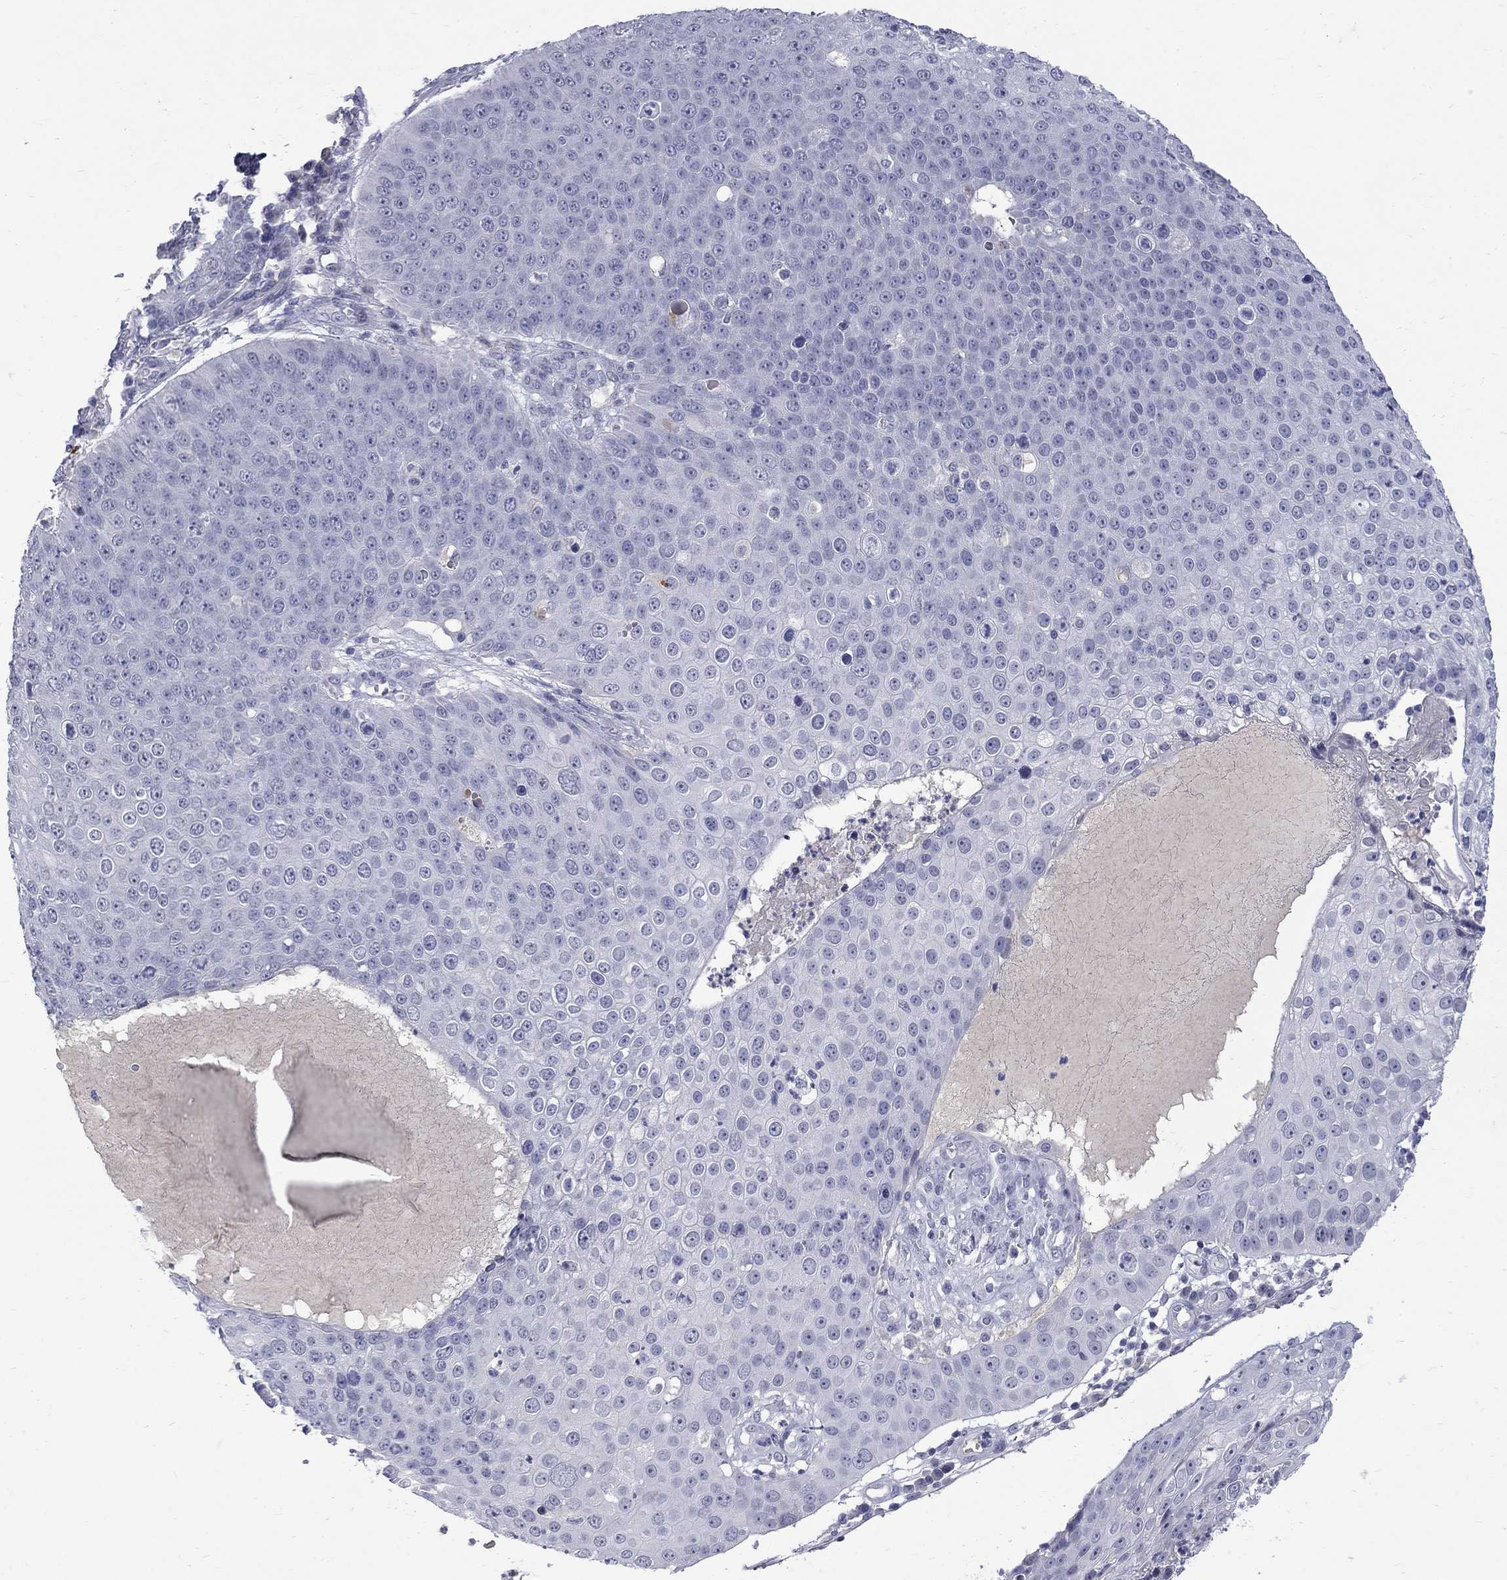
{"staining": {"intensity": "negative", "quantity": "none", "location": "none"}, "tissue": "skin cancer", "cell_type": "Tumor cells", "image_type": "cancer", "snomed": [{"axis": "morphology", "description": "Squamous cell carcinoma, NOS"}, {"axis": "topography", "description": "Skin"}], "caption": "An immunohistochemistry (IHC) micrograph of skin cancer is shown. There is no staining in tumor cells of skin cancer.", "gene": "CTNND2", "patient": {"sex": "male", "age": 71}}